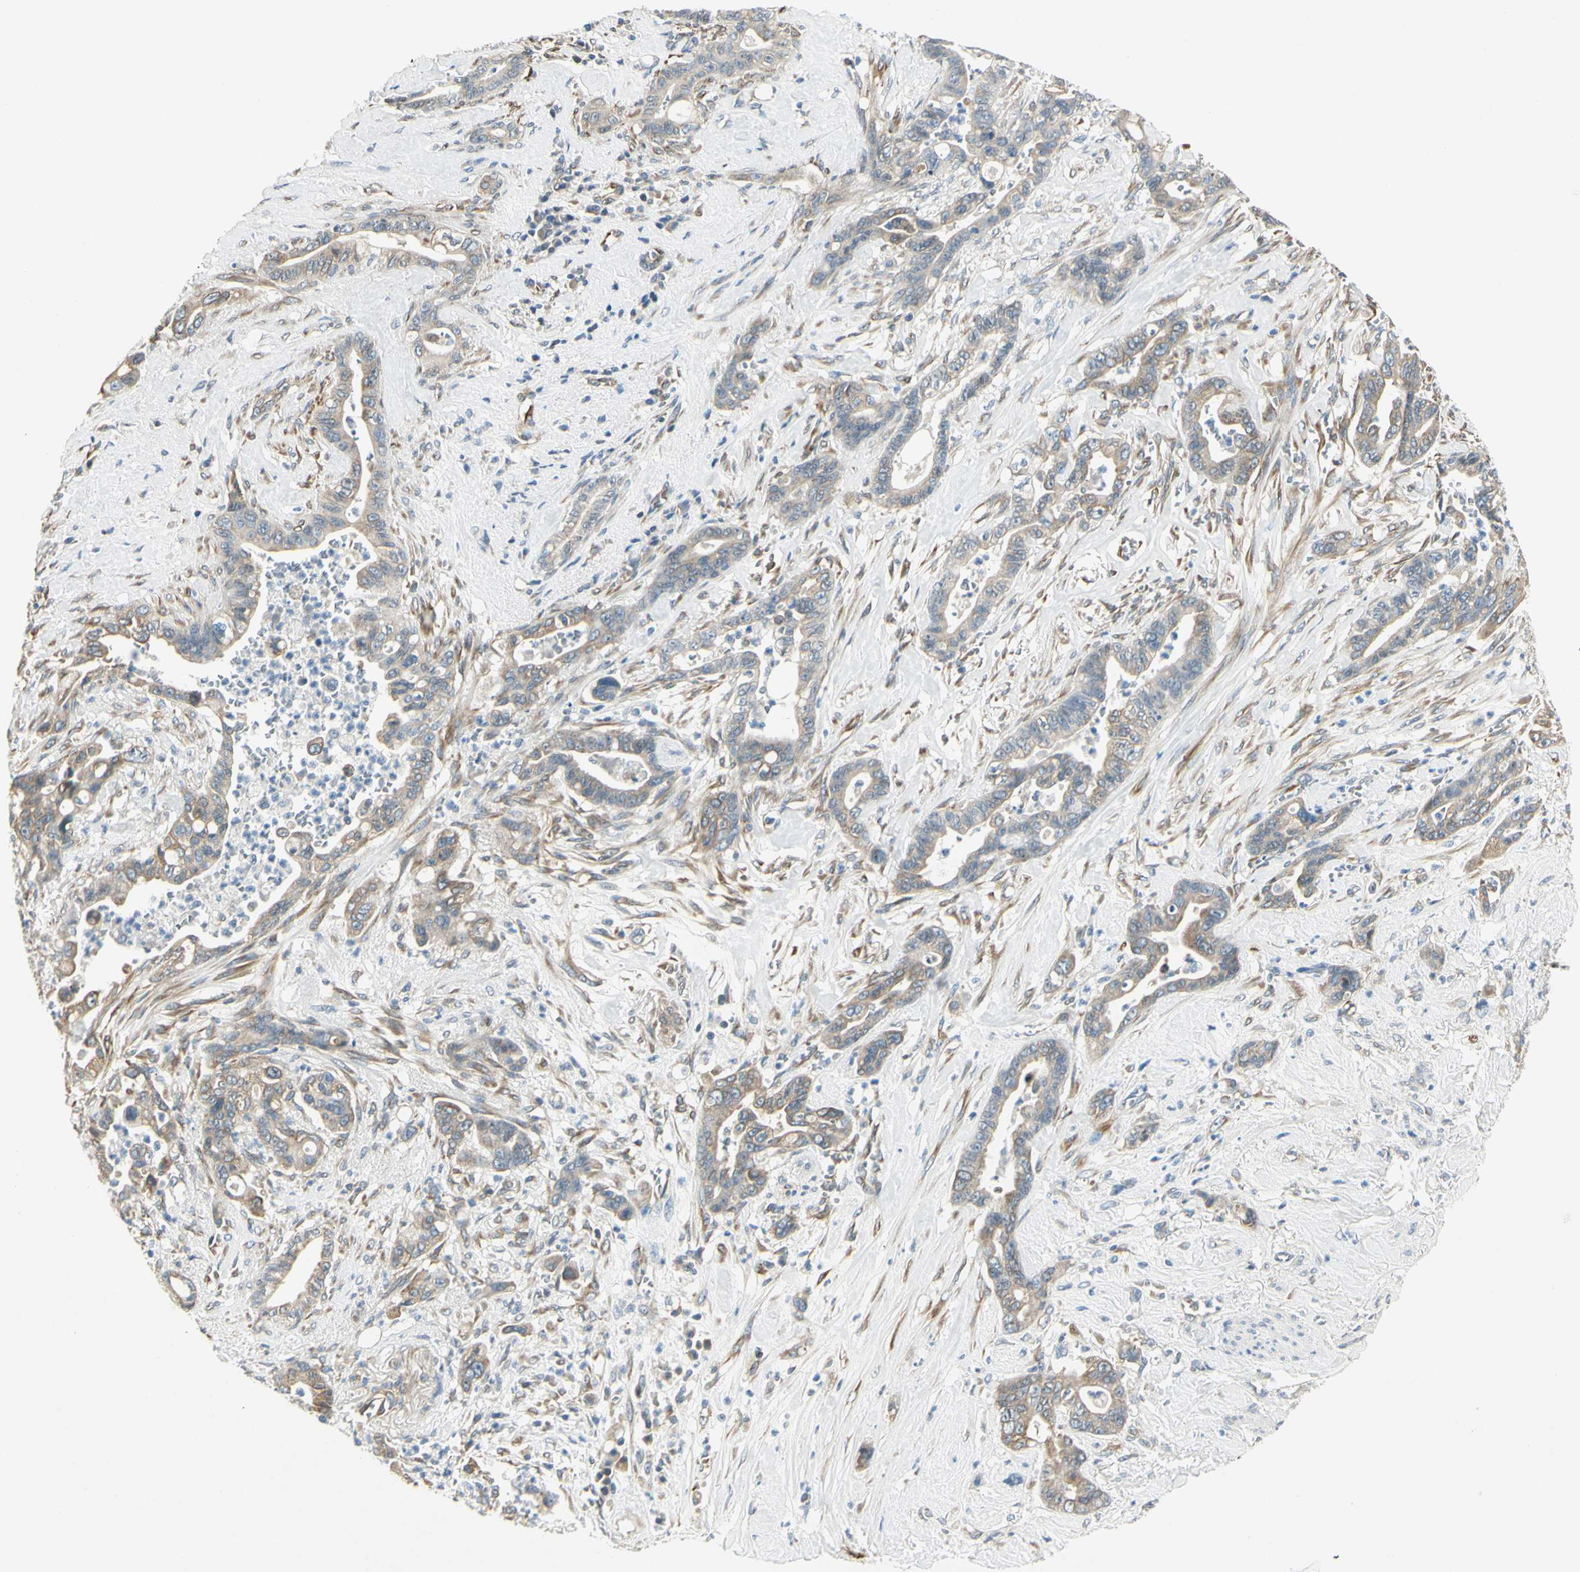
{"staining": {"intensity": "weak", "quantity": ">75%", "location": "cytoplasmic/membranous"}, "tissue": "pancreatic cancer", "cell_type": "Tumor cells", "image_type": "cancer", "snomed": [{"axis": "morphology", "description": "Adenocarcinoma, NOS"}, {"axis": "topography", "description": "Pancreas"}], "caption": "About >75% of tumor cells in human pancreatic cancer display weak cytoplasmic/membranous protein staining as visualized by brown immunohistochemical staining.", "gene": "IGDCC4", "patient": {"sex": "male", "age": 70}}